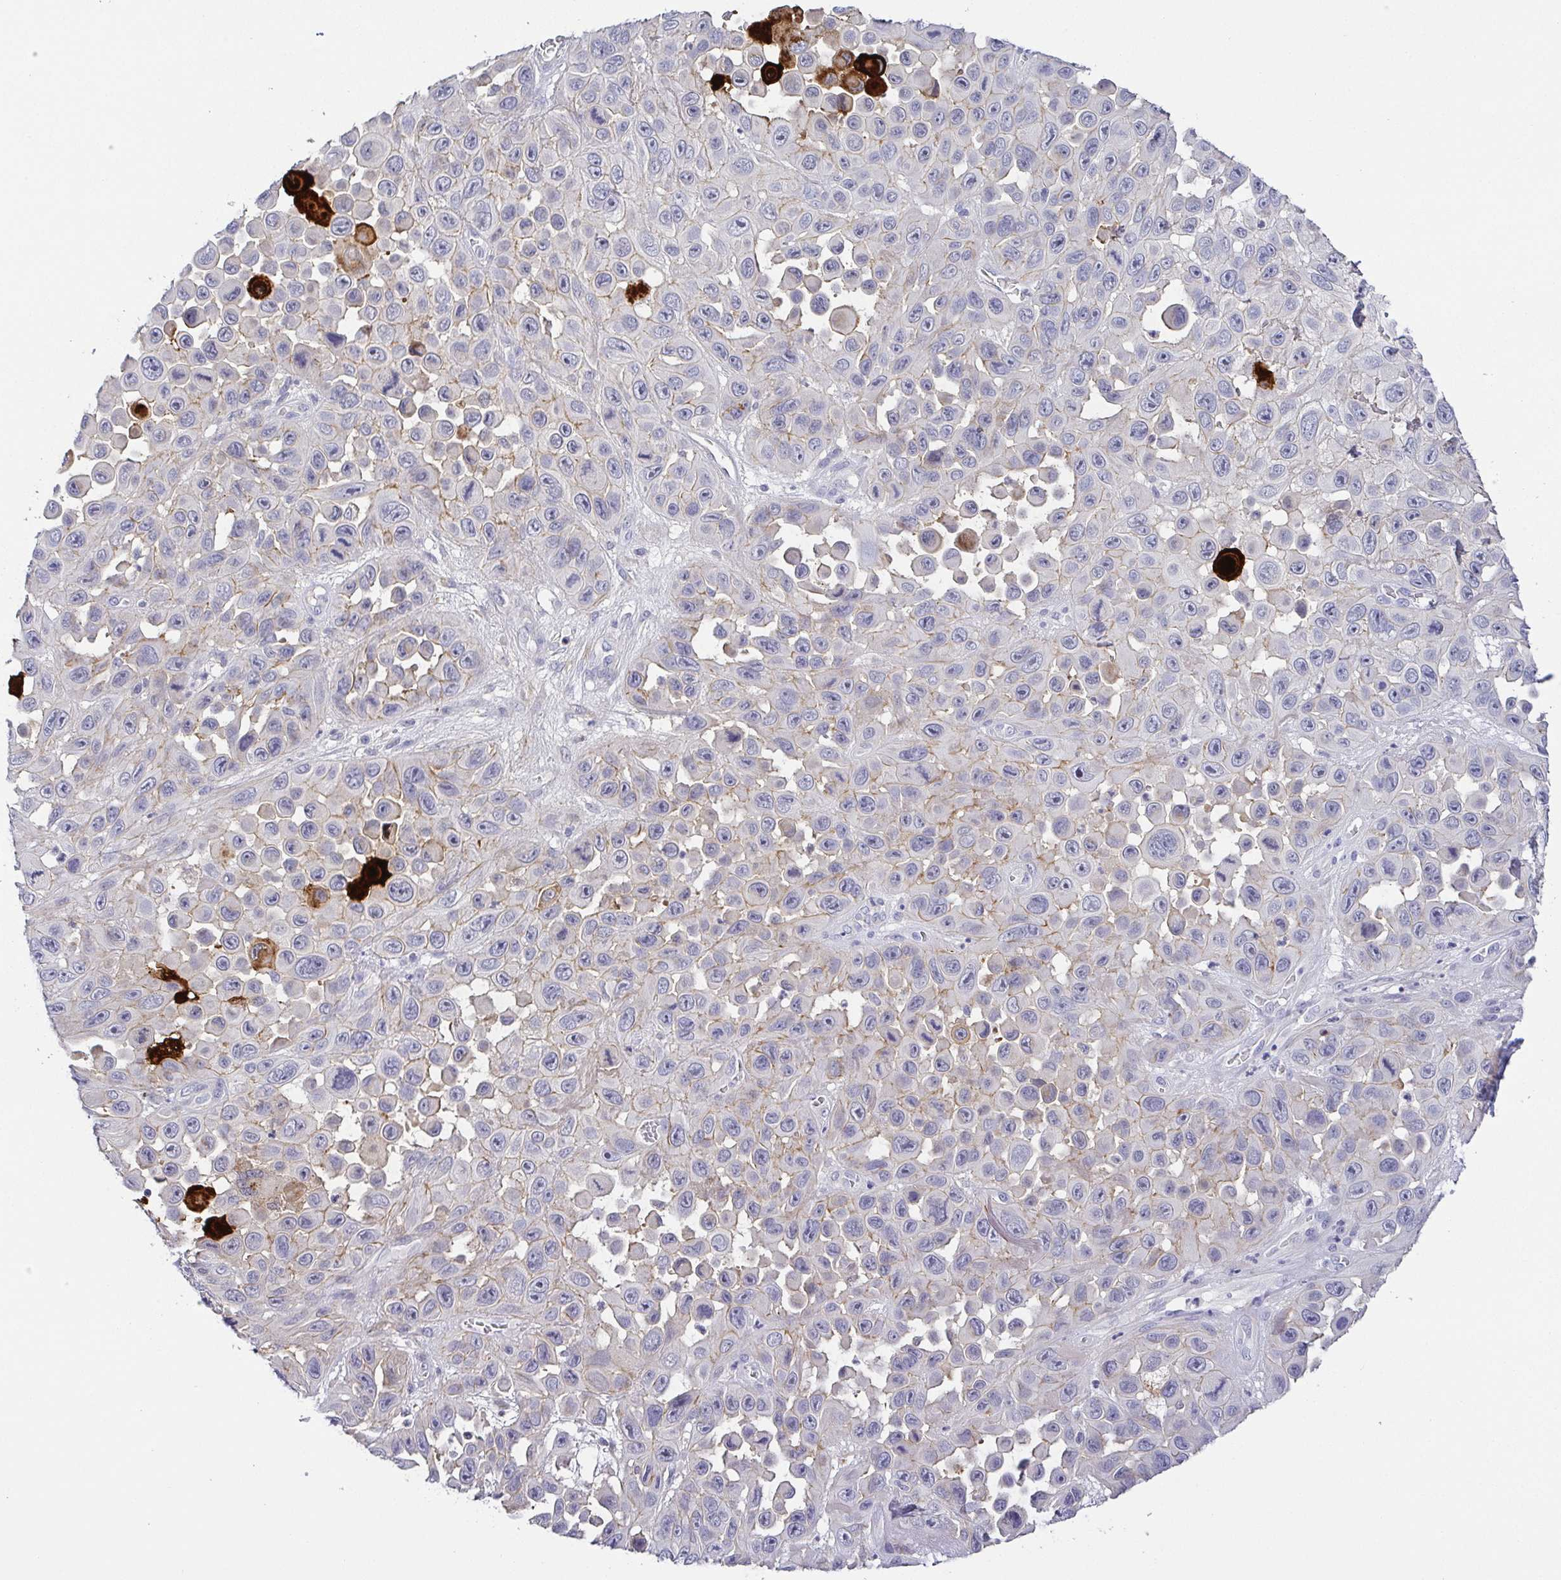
{"staining": {"intensity": "negative", "quantity": "none", "location": "none"}, "tissue": "skin cancer", "cell_type": "Tumor cells", "image_type": "cancer", "snomed": [{"axis": "morphology", "description": "Squamous cell carcinoma, NOS"}, {"axis": "topography", "description": "Skin"}], "caption": "High magnification brightfield microscopy of skin cancer stained with DAB (brown) and counterstained with hematoxylin (blue): tumor cells show no significant staining.", "gene": "RNASE7", "patient": {"sex": "male", "age": 81}}